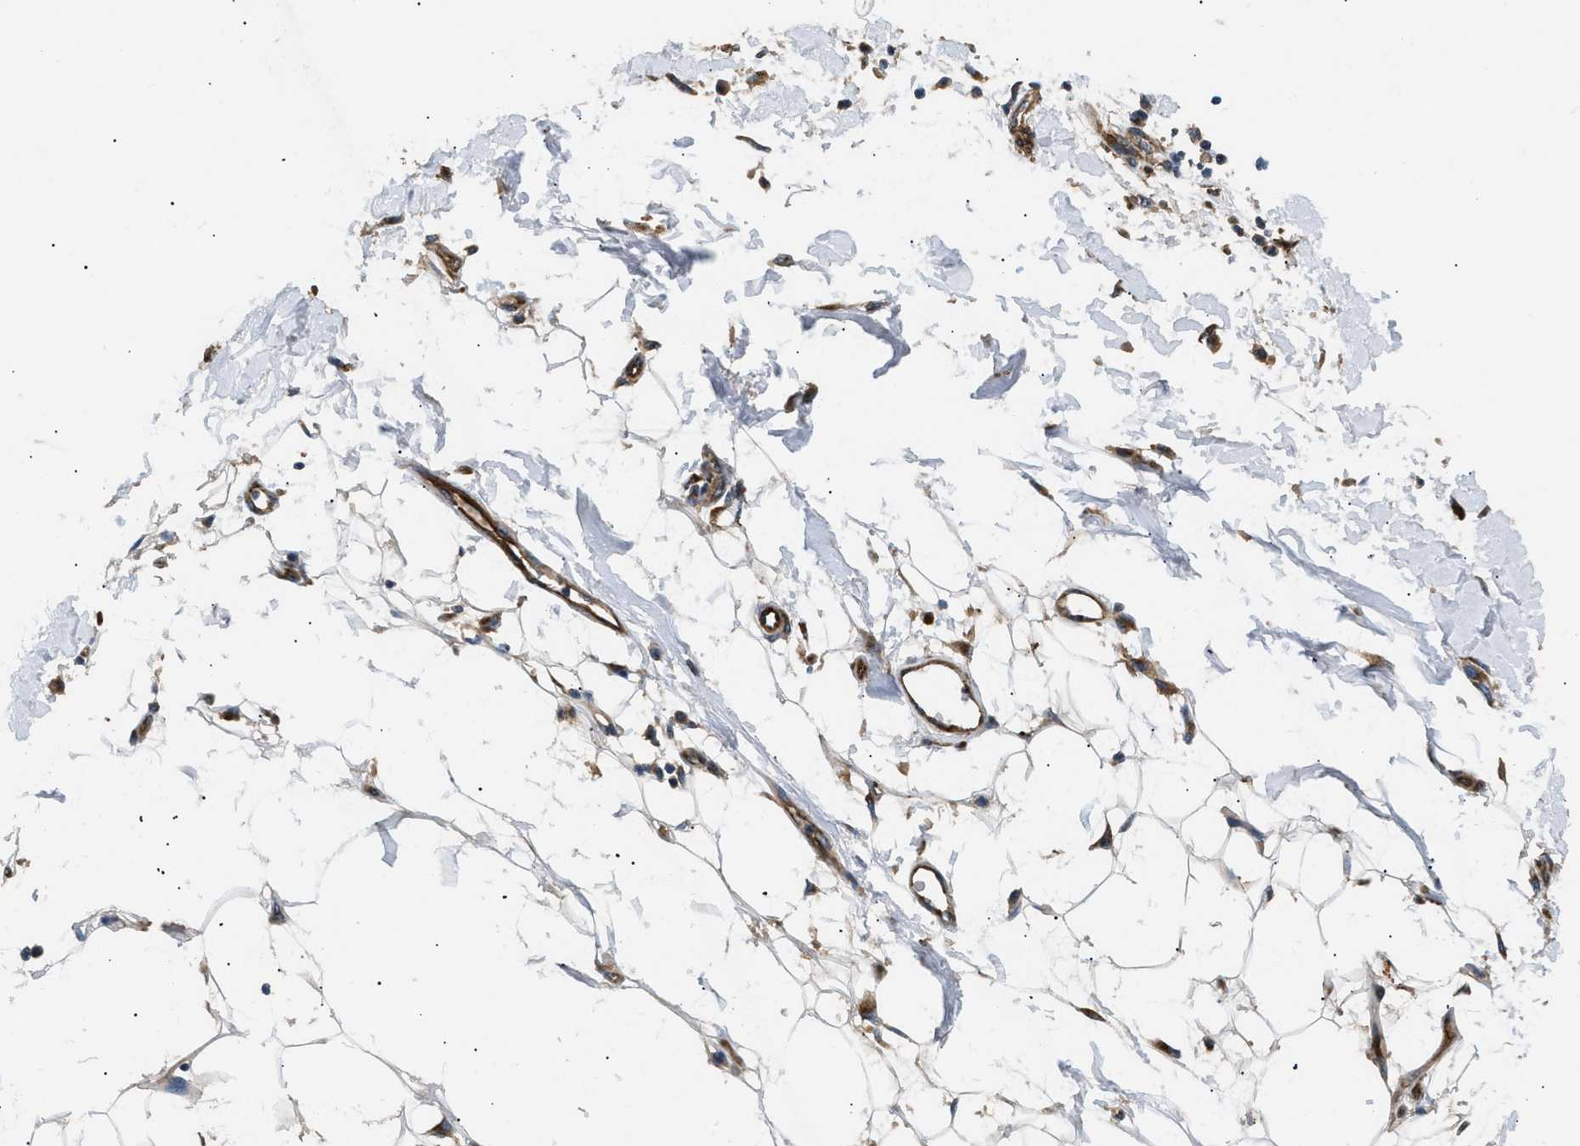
{"staining": {"intensity": "negative", "quantity": "none", "location": "none"}, "tissue": "adipose tissue", "cell_type": "Adipocytes", "image_type": "normal", "snomed": [{"axis": "morphology", "description": "Normal tissue, NOS"}, {"axis": "morphology", "description": "Squamous cell carcinoma, NOS"}, {"axis": "topography", "description": "Skin"}, {"axis": "topography", "description": "Peripheral nerve tissue"}], "caption": "Adipocytes are negative for protein expression in benign human adipose tissue. Nuclei are stained in blue.", "gene": "LYSMD3", "patient": {"sex": "male", "age": 83}}